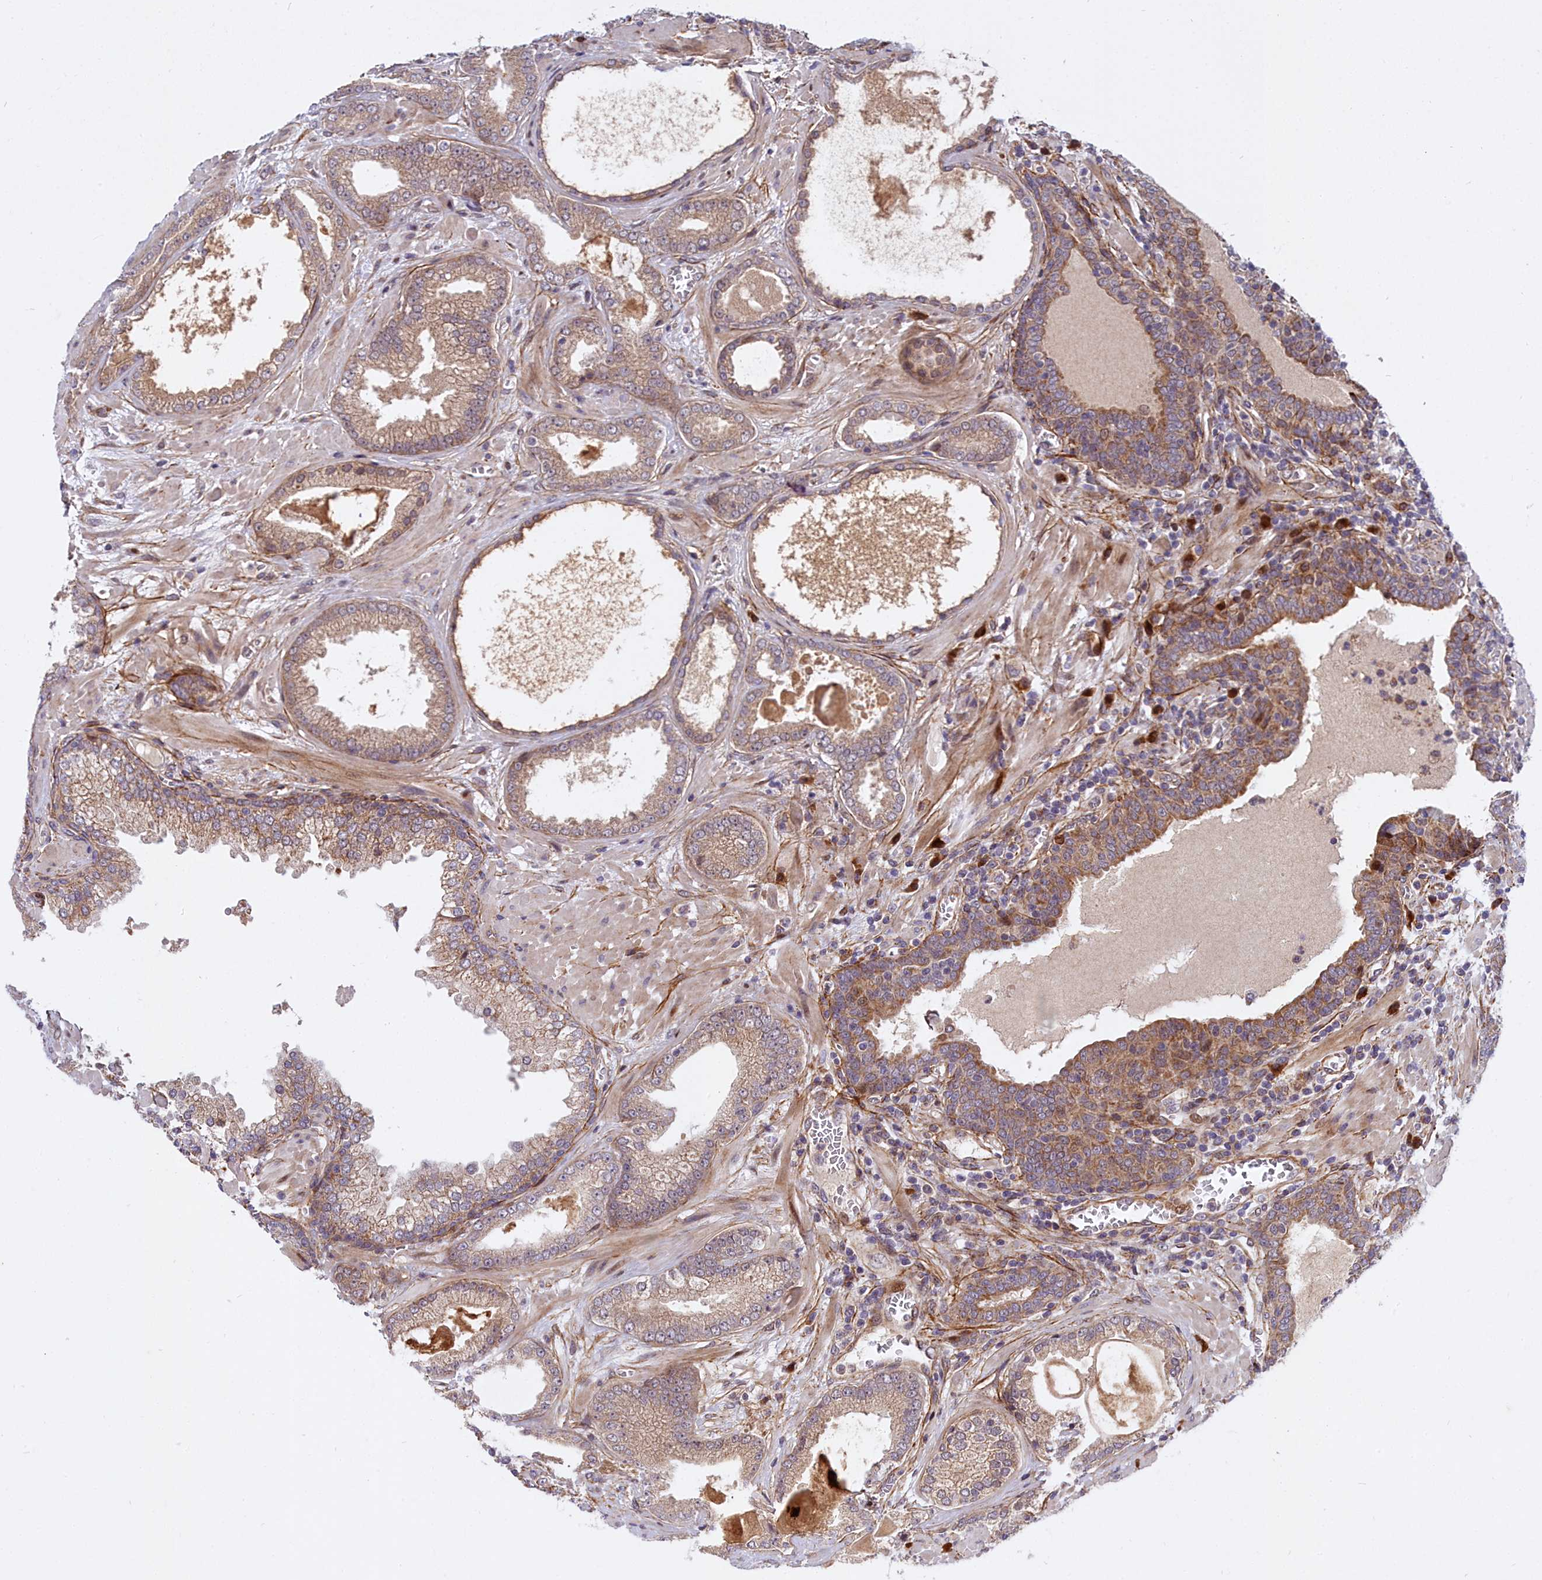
{"staining": {"intensity": "moderate", "quantity": ">75%", "location": "cytoplasmic/membranous"}, "tissue": "prostate cancer", "cell_type": "Tumor cells", "image_type": "cancer", "snomed": [{"axis": "morphology", "description": "Adenocarcinoma, Low grade"}, {"axis": "topography", "description": "Prostate"}], "caption": "Immunohistochemical staining of human prostate low-grade adenocarcinoma reveals medium levels of moderate cytoplasmic/membranous staining in approximately >75% of tumor cells.", "gene": "MRPS11", "patient": {"sex": "male", "age": 57}}